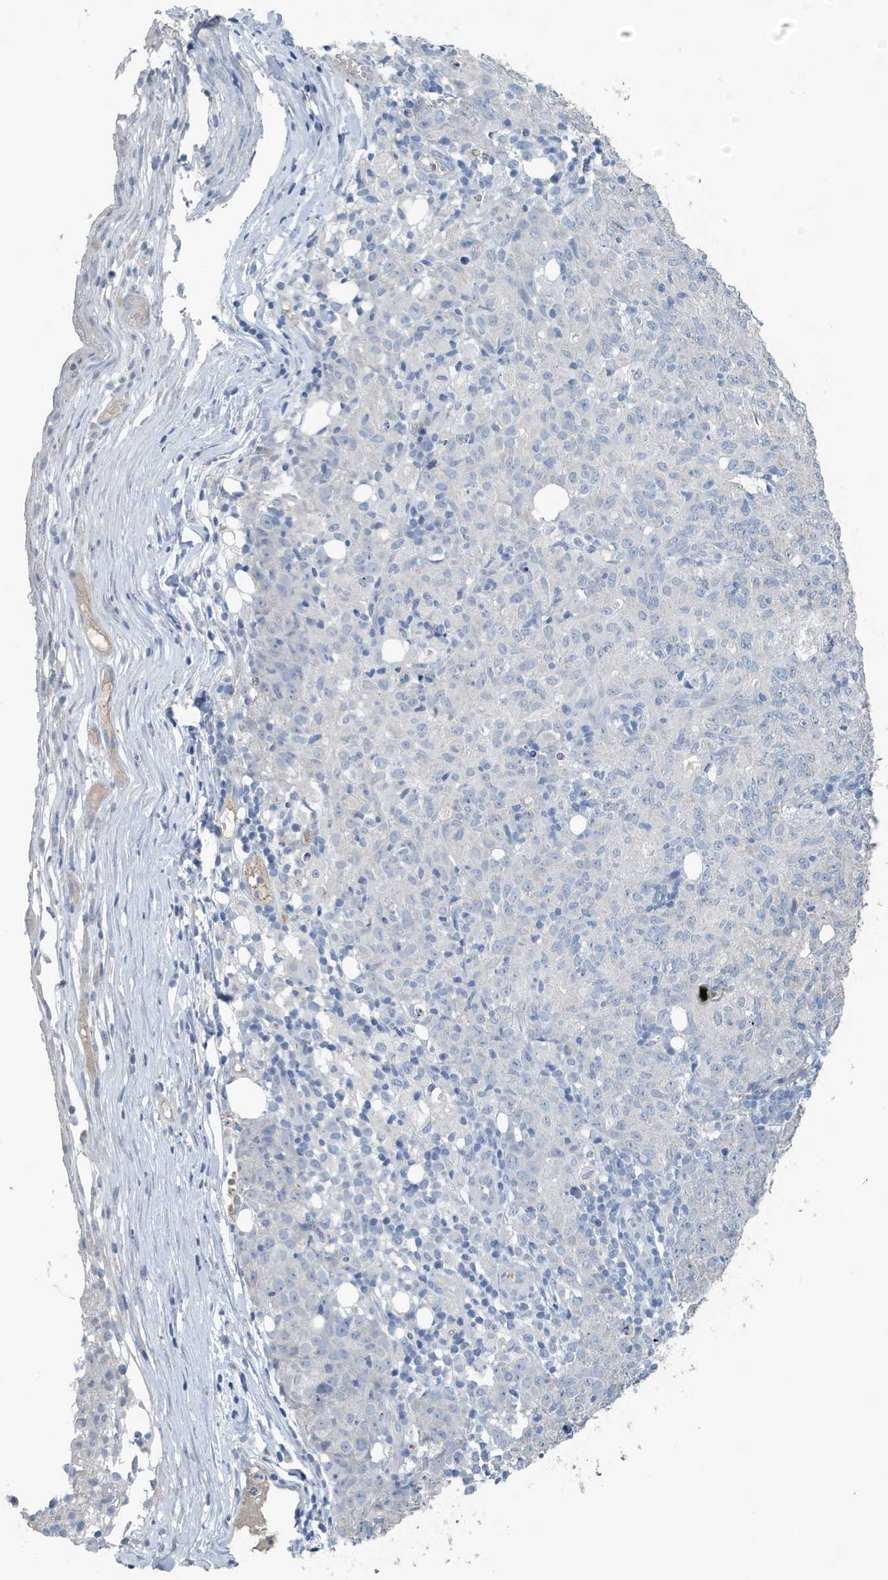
{"staining": {"intensity": "negative", "quantity": "none", "location": "none"}, "tissue": "ovarian cancer", "cell_type": "Tumor cells", "image_type": "cancer", "snomed": [{"axis": "morphology", "description": "Carcinoma, endometroid"}, {"axis": "topography", "description": "Ovary"}], "caption": "IHC micrograph of endometroid carcinoma (ovarian) stained for a protein (brown), which demonstrates no positivity in tumor cells.", "gene": "UGT2B4", "patient": {"sex": "female", "age": 42}}